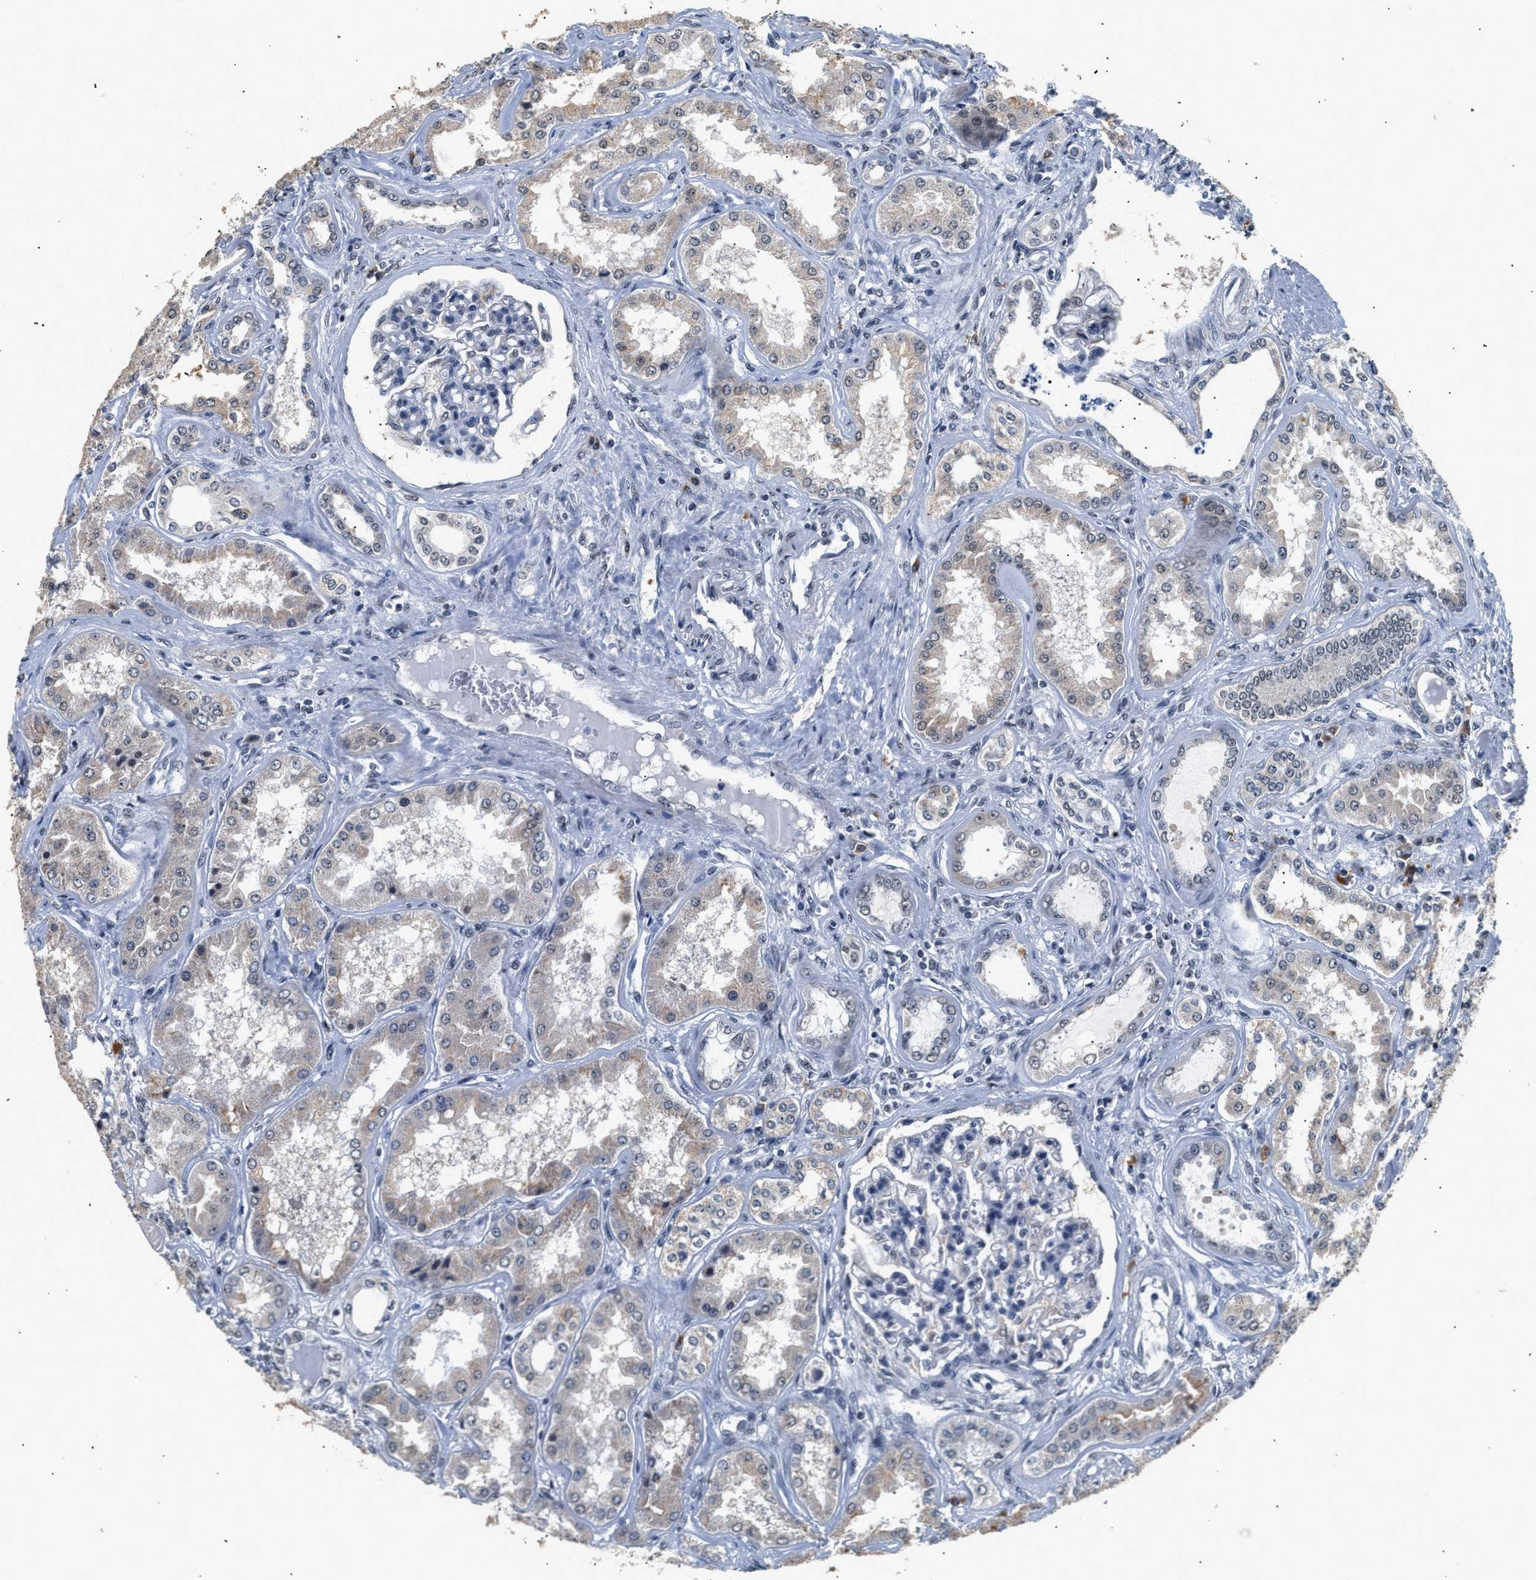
{"staining": {"intensity": "moderate", "quantity": "<25%", "location": "nuclear"}, "tissue": "kidney", "cell_type": "Cells in glomeruli", "image_type": "normal", "snomed": [{"axis": "morphology", "description": "Normal tissue, NOS"}, {"axis": "topography", "description": "Kidney"}], "caption": "The micrograph displays staining of unremarkable kidney, revealing moderate nuclear protein expression (brown color) within cells in glomeruli. (brown staining indicates protein expression, while blue staining denotes nuclei).", "gene": "THOC1", "patient": {"sex": "female", "age": 56}}